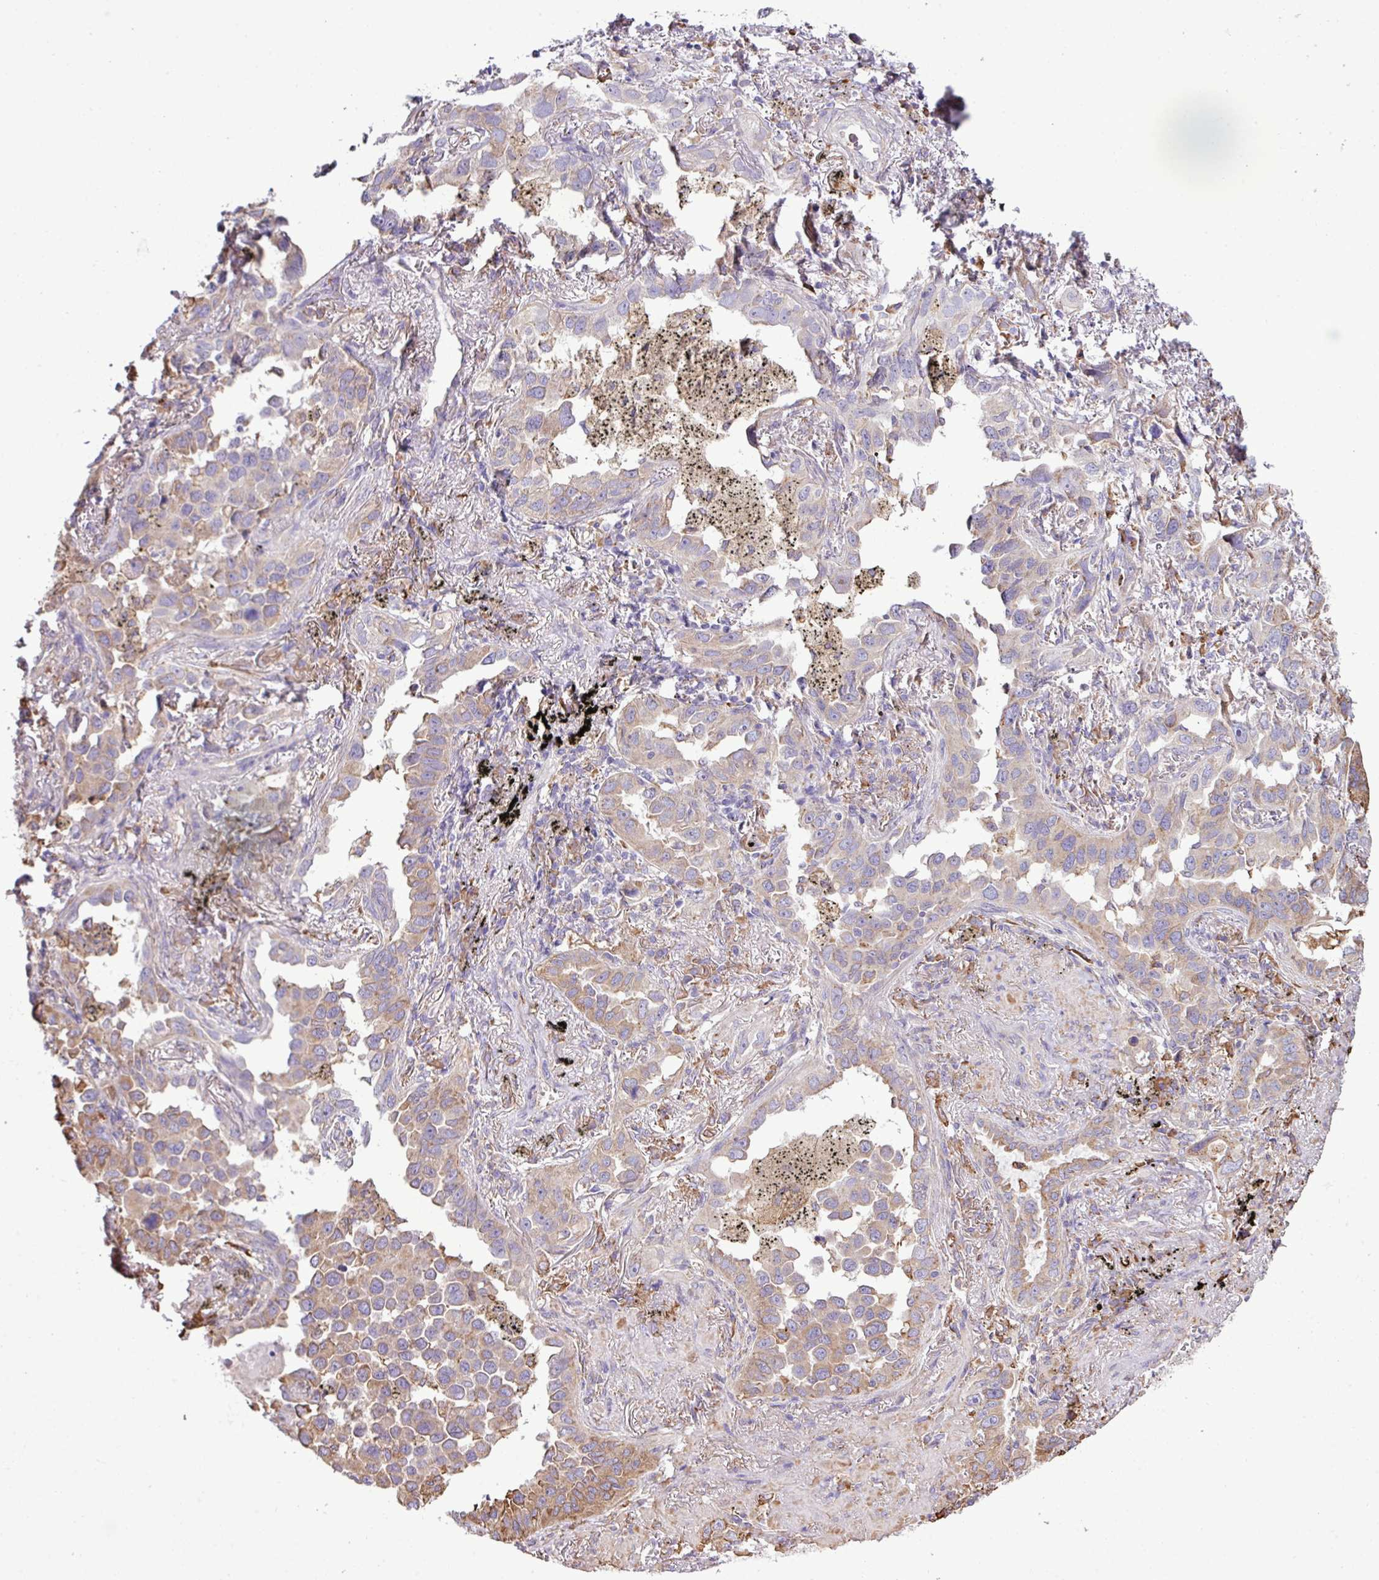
{"staining": {"intensity": "weak", "quantity": "25%-75%", "location": "cytoplasmic/membranous"}, "tissue": "lung cancer", "cell_type": "Tumor cells", "image_type": "cancer", "snomed": [{"axis": "morphology", "description": "Adenocarcinoma, NOS"}, {"axis": "topography", "description": "Lung"}], "caption": "This image demonstrates lung cancer (adenocarcinoma) stained with immunohistochemistry (IHC) to label a protein in brown. The cytoplasmic/membranous of tumor cells show weak positivity for the protein. Nuclei are counter-stained blue.", "gene": "ZSCAN5A", "patient": {"sex": "male", "age": 67}}